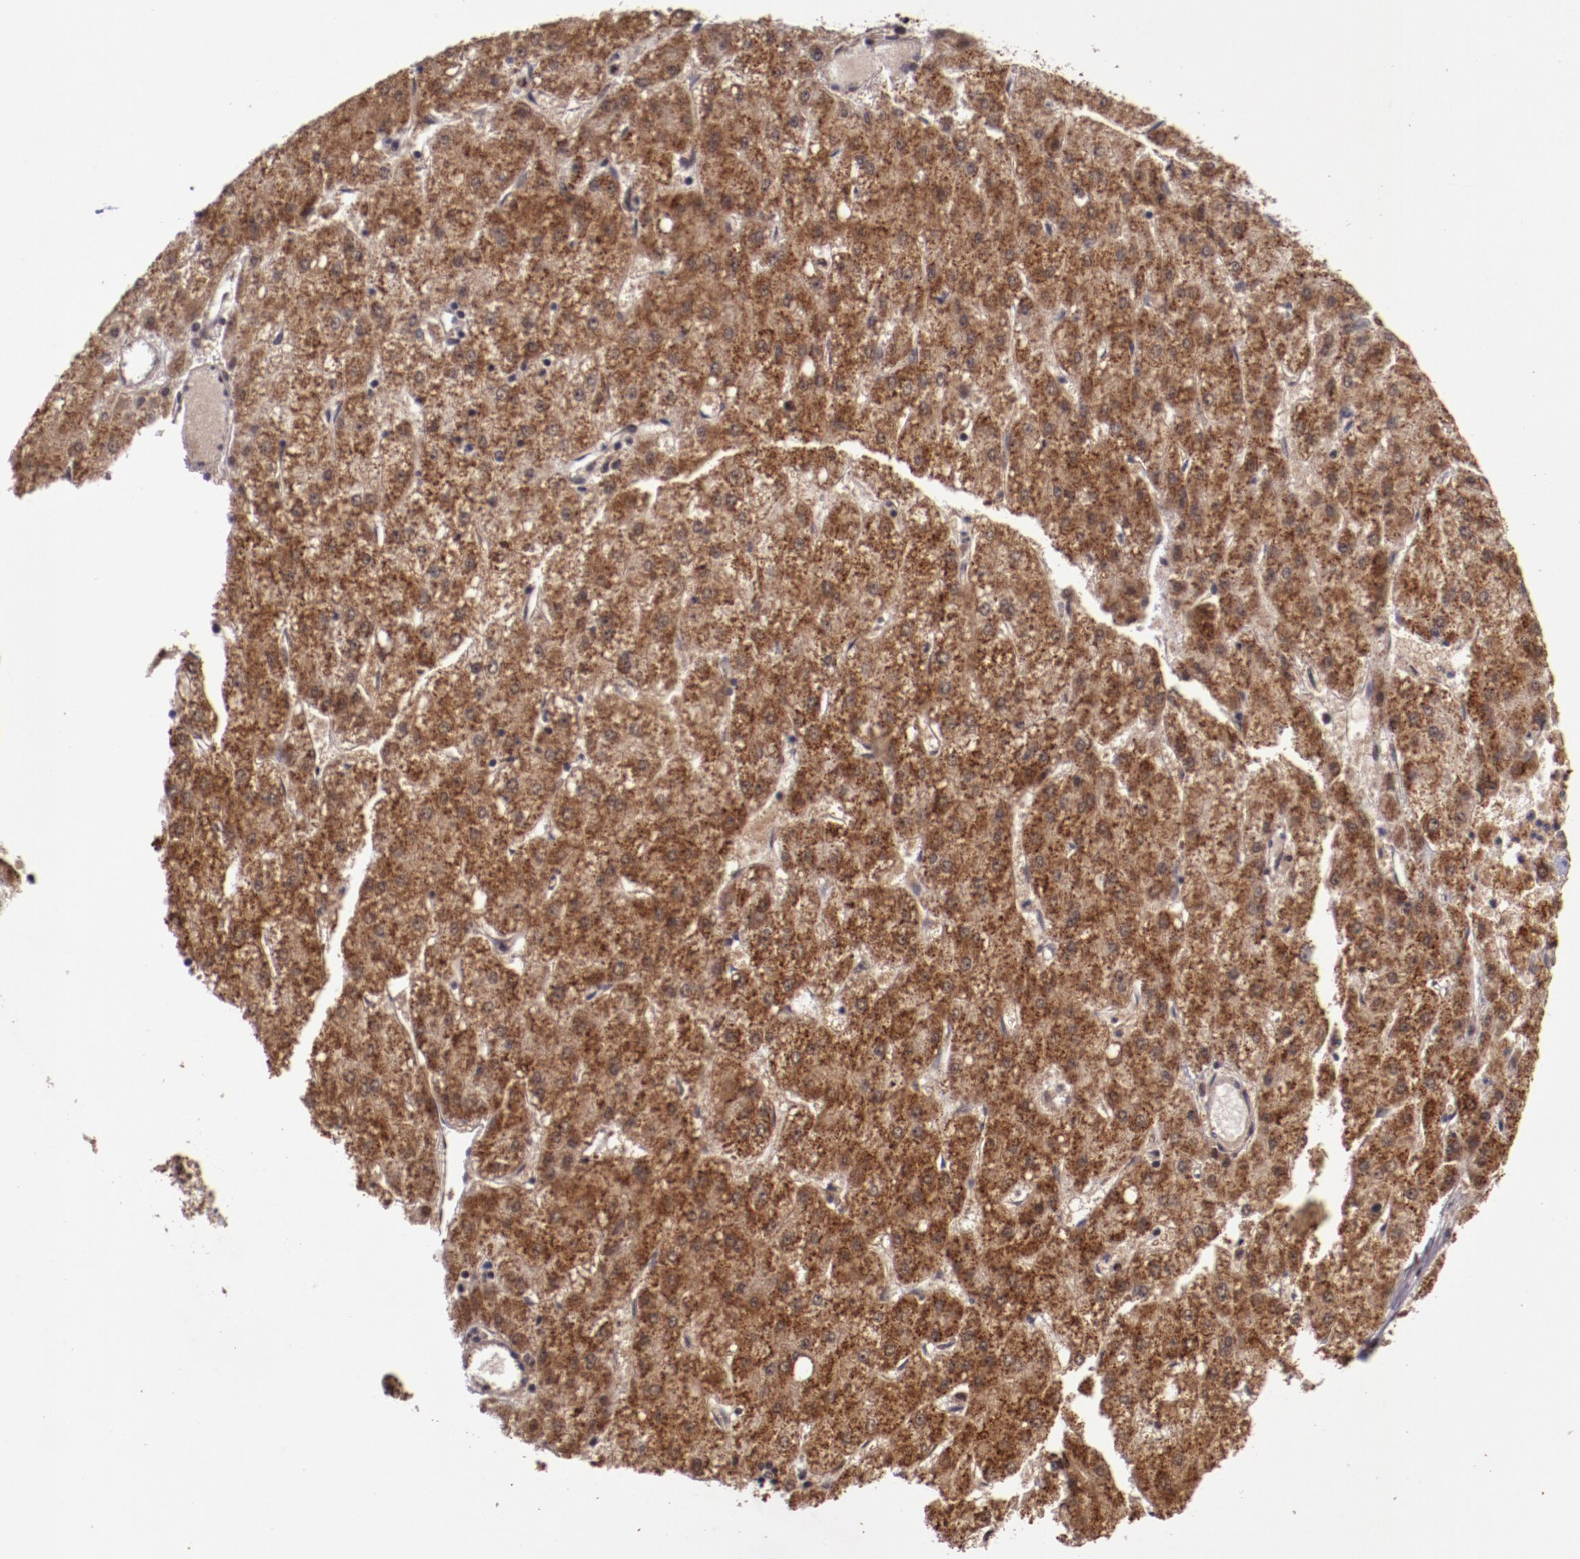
{"staining": {"intensity": "strong", "quantity": ">75%", "location": "cytoplasmic/membranous"}, "tissue": "liver cancer", "cell_type": "Tumor cells", "image_type": "cancer", "snomed": [{"axis": "morphology", "description": "Carcinoma, Hepatocellular, NOS"}, {"axis": "topography", "description": "Liver"}], "caption": "Immunohistochemical staining of human hepatocellular carcinoma (liver) displays high levels of strong cytoplasmic/membranous protein expression in about >75% of tumor cells. (Brightfield microscopy of DAB IHC at high magnification).", "gene": "CECR2", "patient": {"sex": "female", "age": 52}}